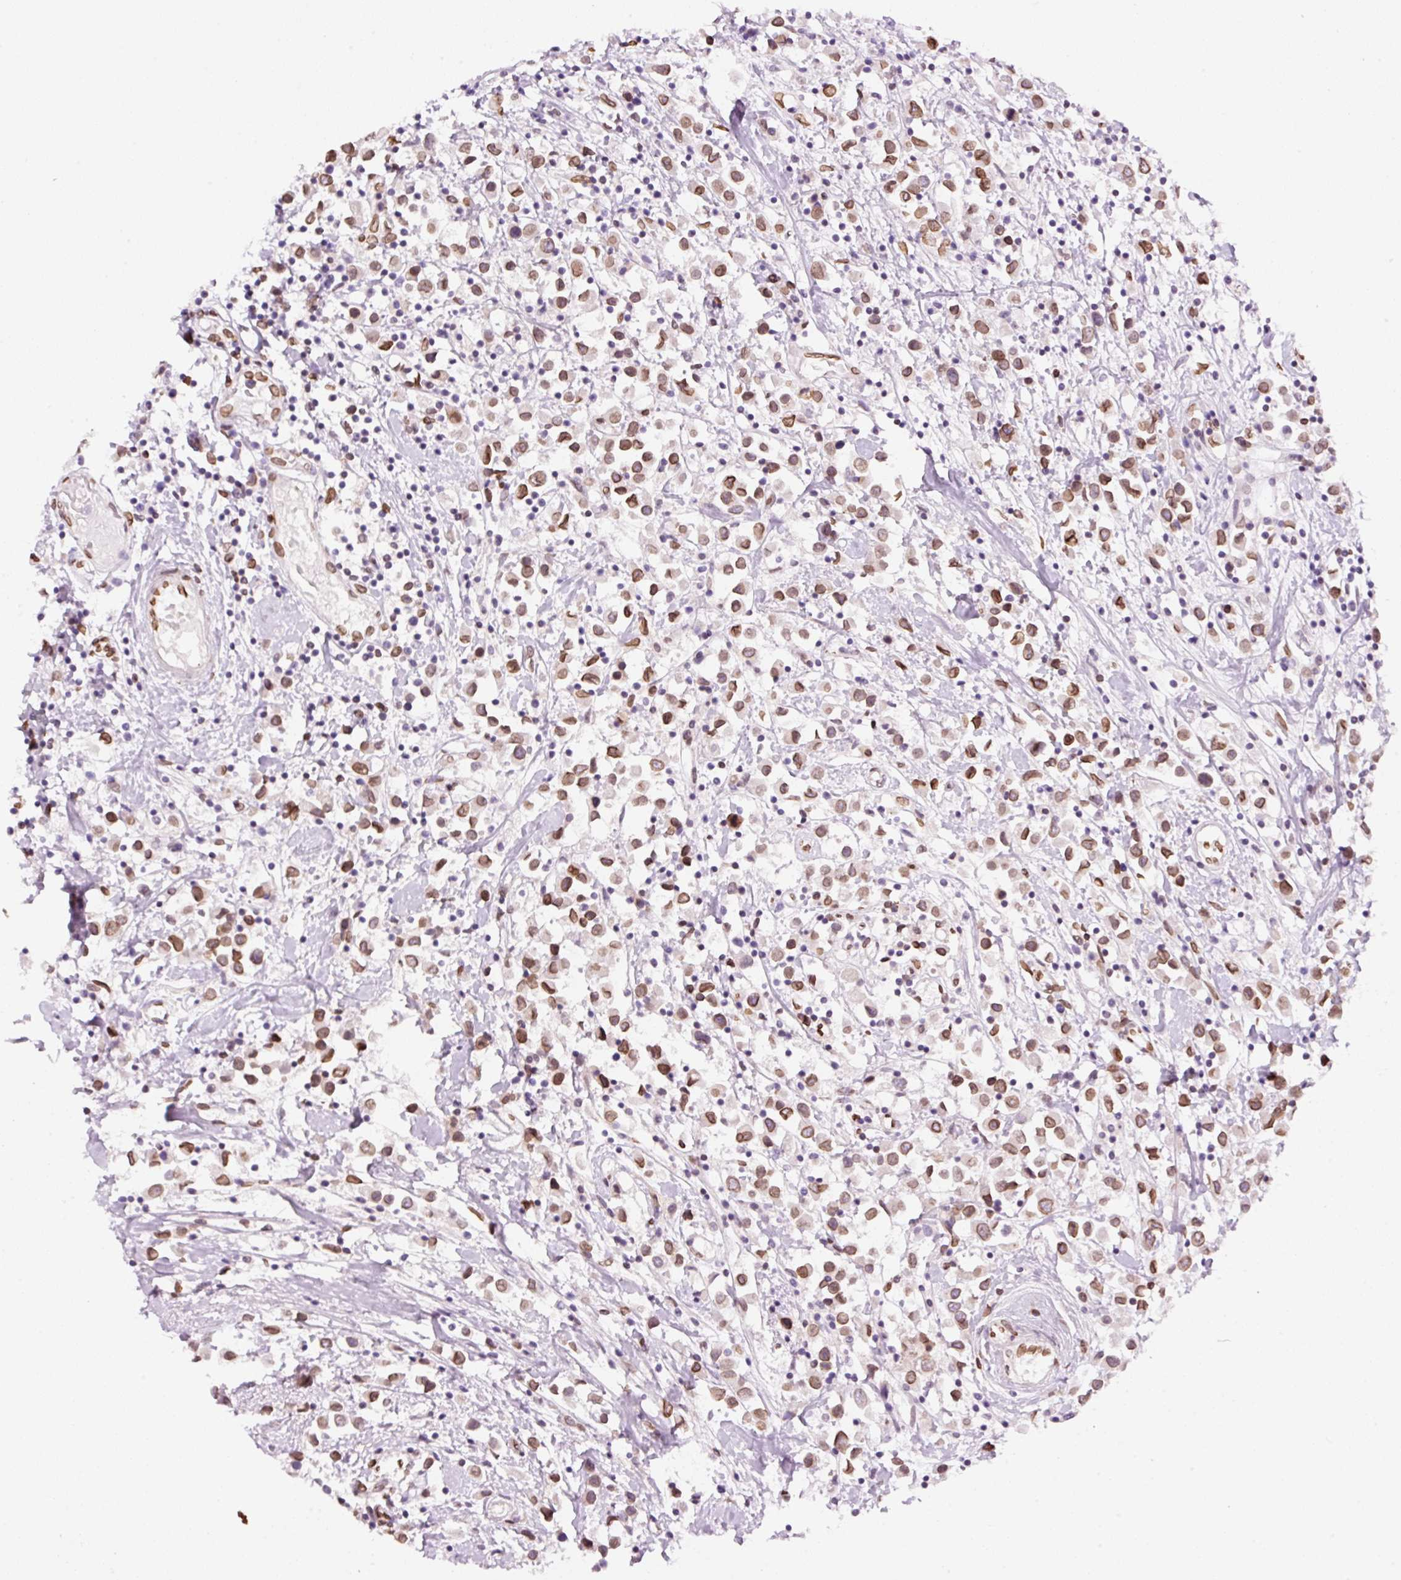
{"staining": {"intensity": "moderate", "quantity": ">75%", "location": "cytoplasmic/membranous,nuclear"}, "tissue": "breast cancer", "cell_type": "Tumor cells", "image_type": "cancer", "snomed": [{"axis": "morphology", "description": "Duct carcinoma"}, {"axis": "topography", "description": "Breast"}], "caption": "Immunohistochemistry (IHC) of breast invasive ductal carcinoma reveals medium levels of moderate cytoplasmic/membranous and nuclear positivity in about >75% of tumor cells. Using DAB (brown) and hematoxylin (blue) stains, captured at high magnification using brightfield microscopy.", "gene": "ZNF224", "patient": {"sex": "female", "age": 61}}